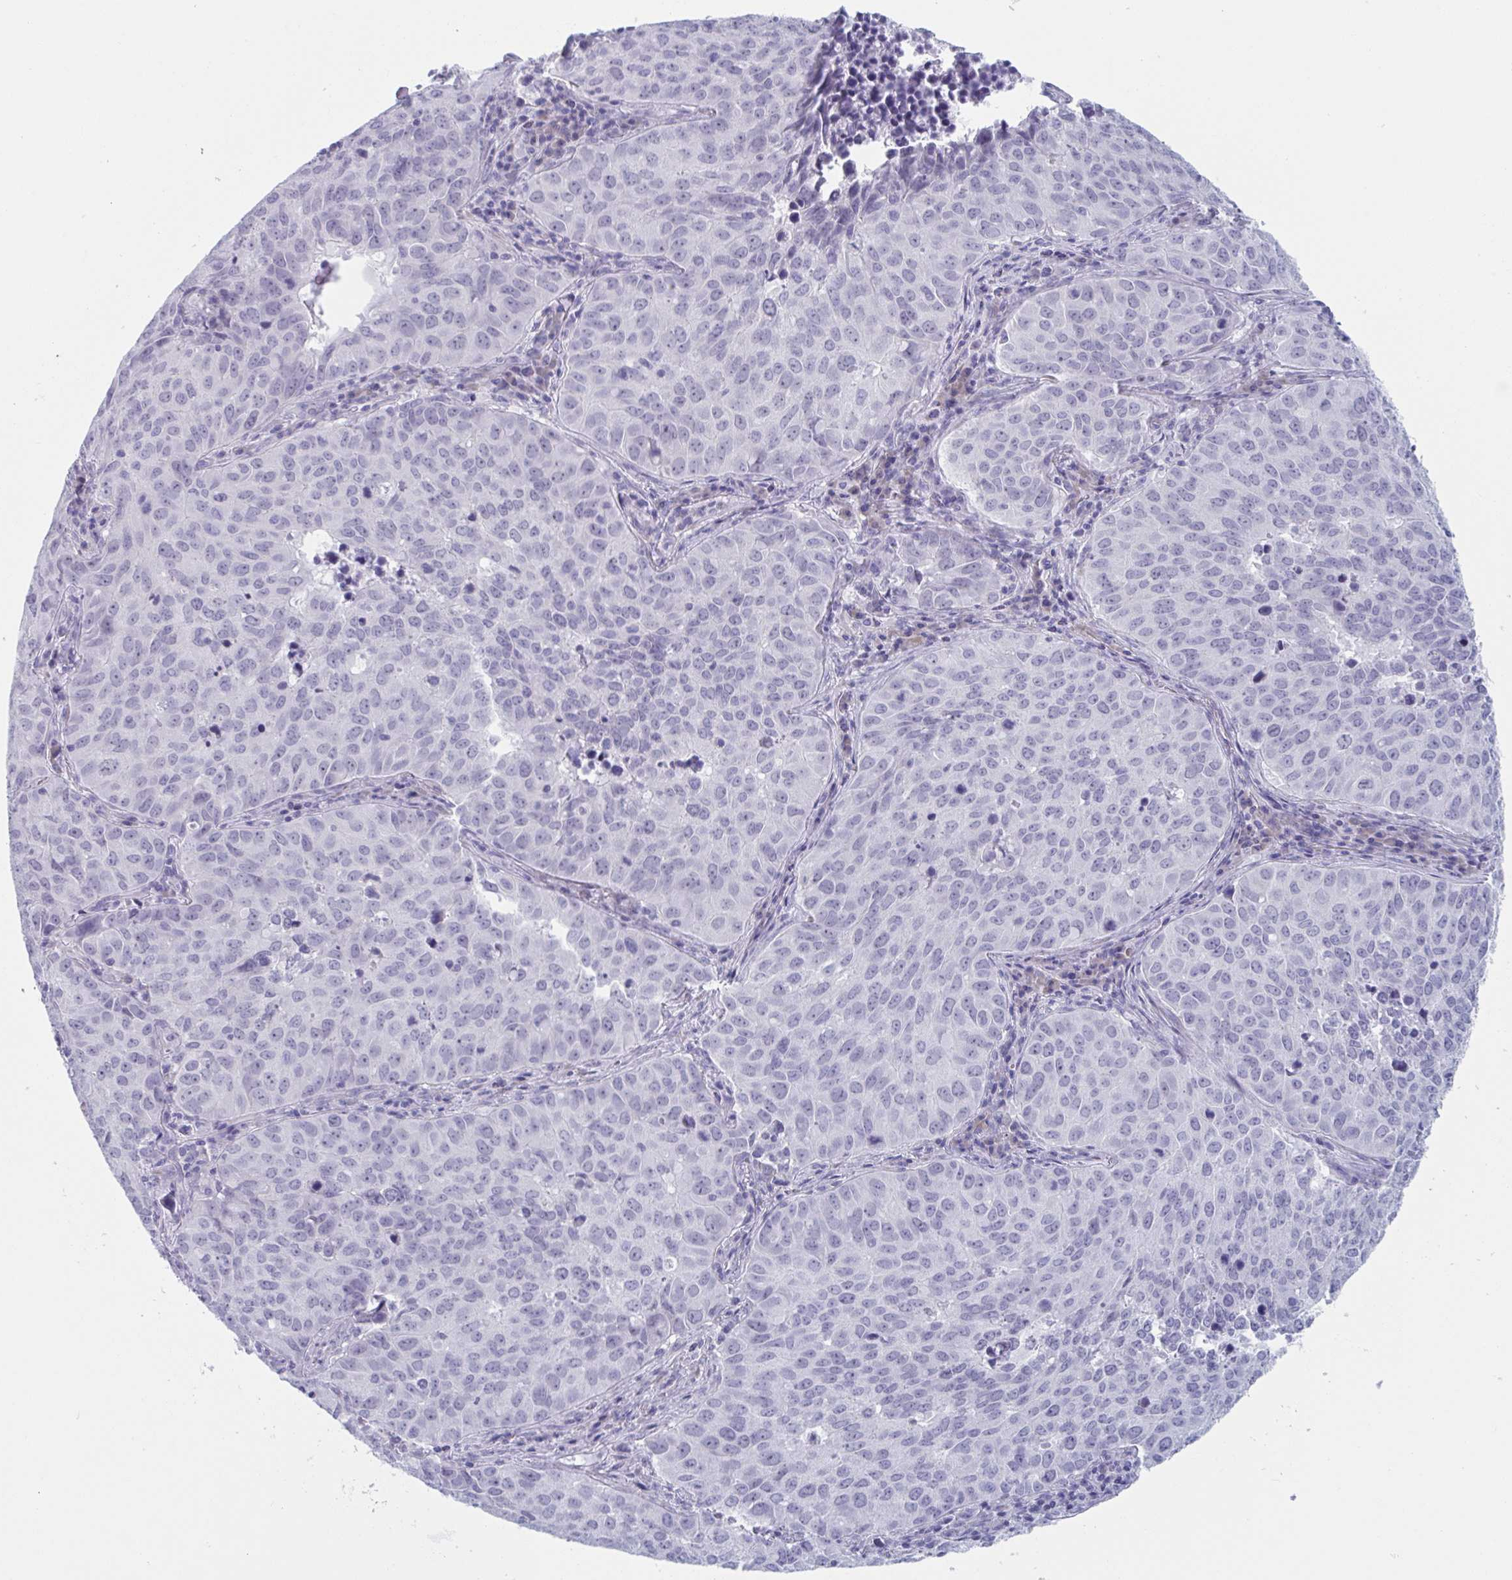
{"staining": {"intensity": "negative", "quantity": "none", "location": "none"}, "tissue": "lung cancer", "cell_type": "Tumor cells", "image_type": "cancer", "snomed": [{"axis": "morphology", "description": "Adenocarcinoma, NOS"}, {"axis": "topography", "description": "Lung"}], "caption": "Immunohistochemistry photomicrograph of human adenocarcinoma (lung) stained for a protein (brown), which displays no positivity in tumor cells. (Immunohistochemistry, brightfield microscopy, high magnification).", "gene": "HSD11B2", "patient": {"sex": "female", "age": 50}}